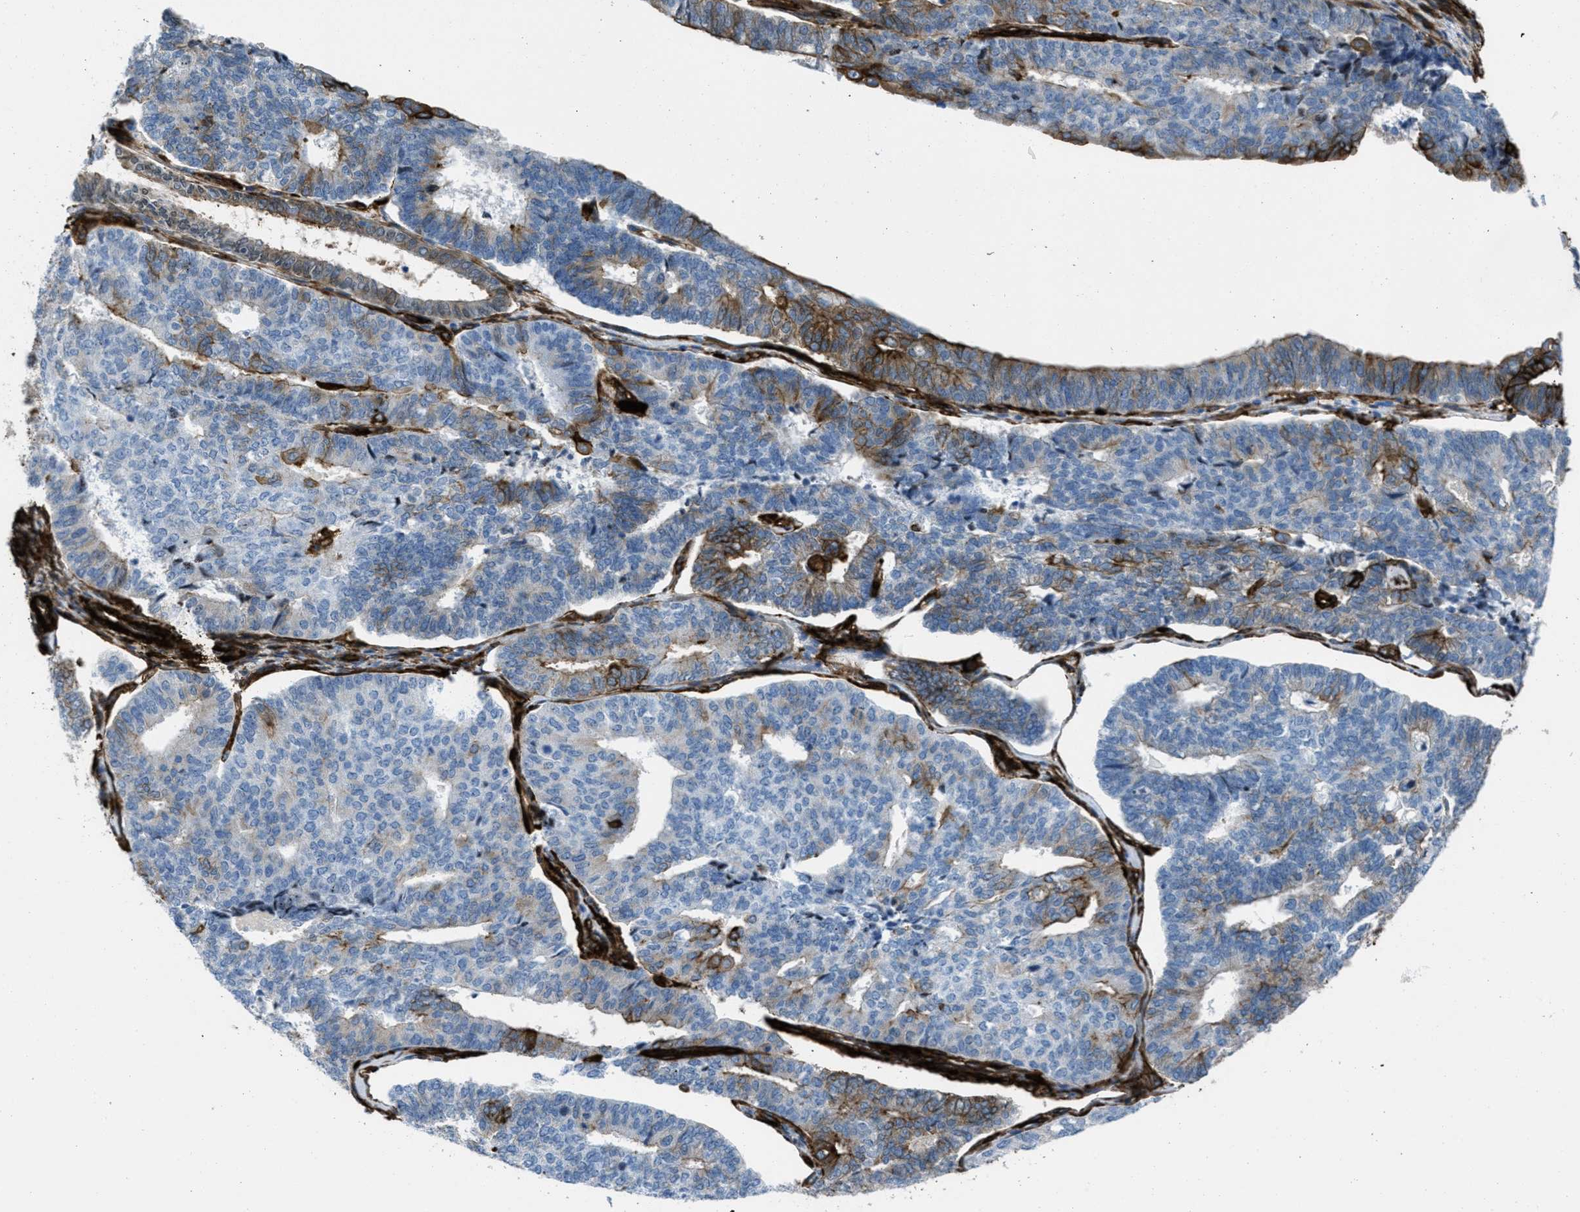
{"staining": {"intensity": "strong", "quantity": "25%-75%", "location": "cytoplasmic/membranous"}, "tissue": "endometrial cancer", "cell_type": "Tumor cells", "image_type": "cancer", "snomed": [{"axis": "morphology", "description": "Adenocarcinoma, NOS"}, {"axis": "topography", "description": "Endometrium"}], "caption": "Protein expression analysis of human endometrial adenocarcinoma reveals strong cytoplasmic/membranous expression in approximately 25%-75% of tumor cells.", "gene": "CALD1", "patient": {"sex": "female", "age": 70}}